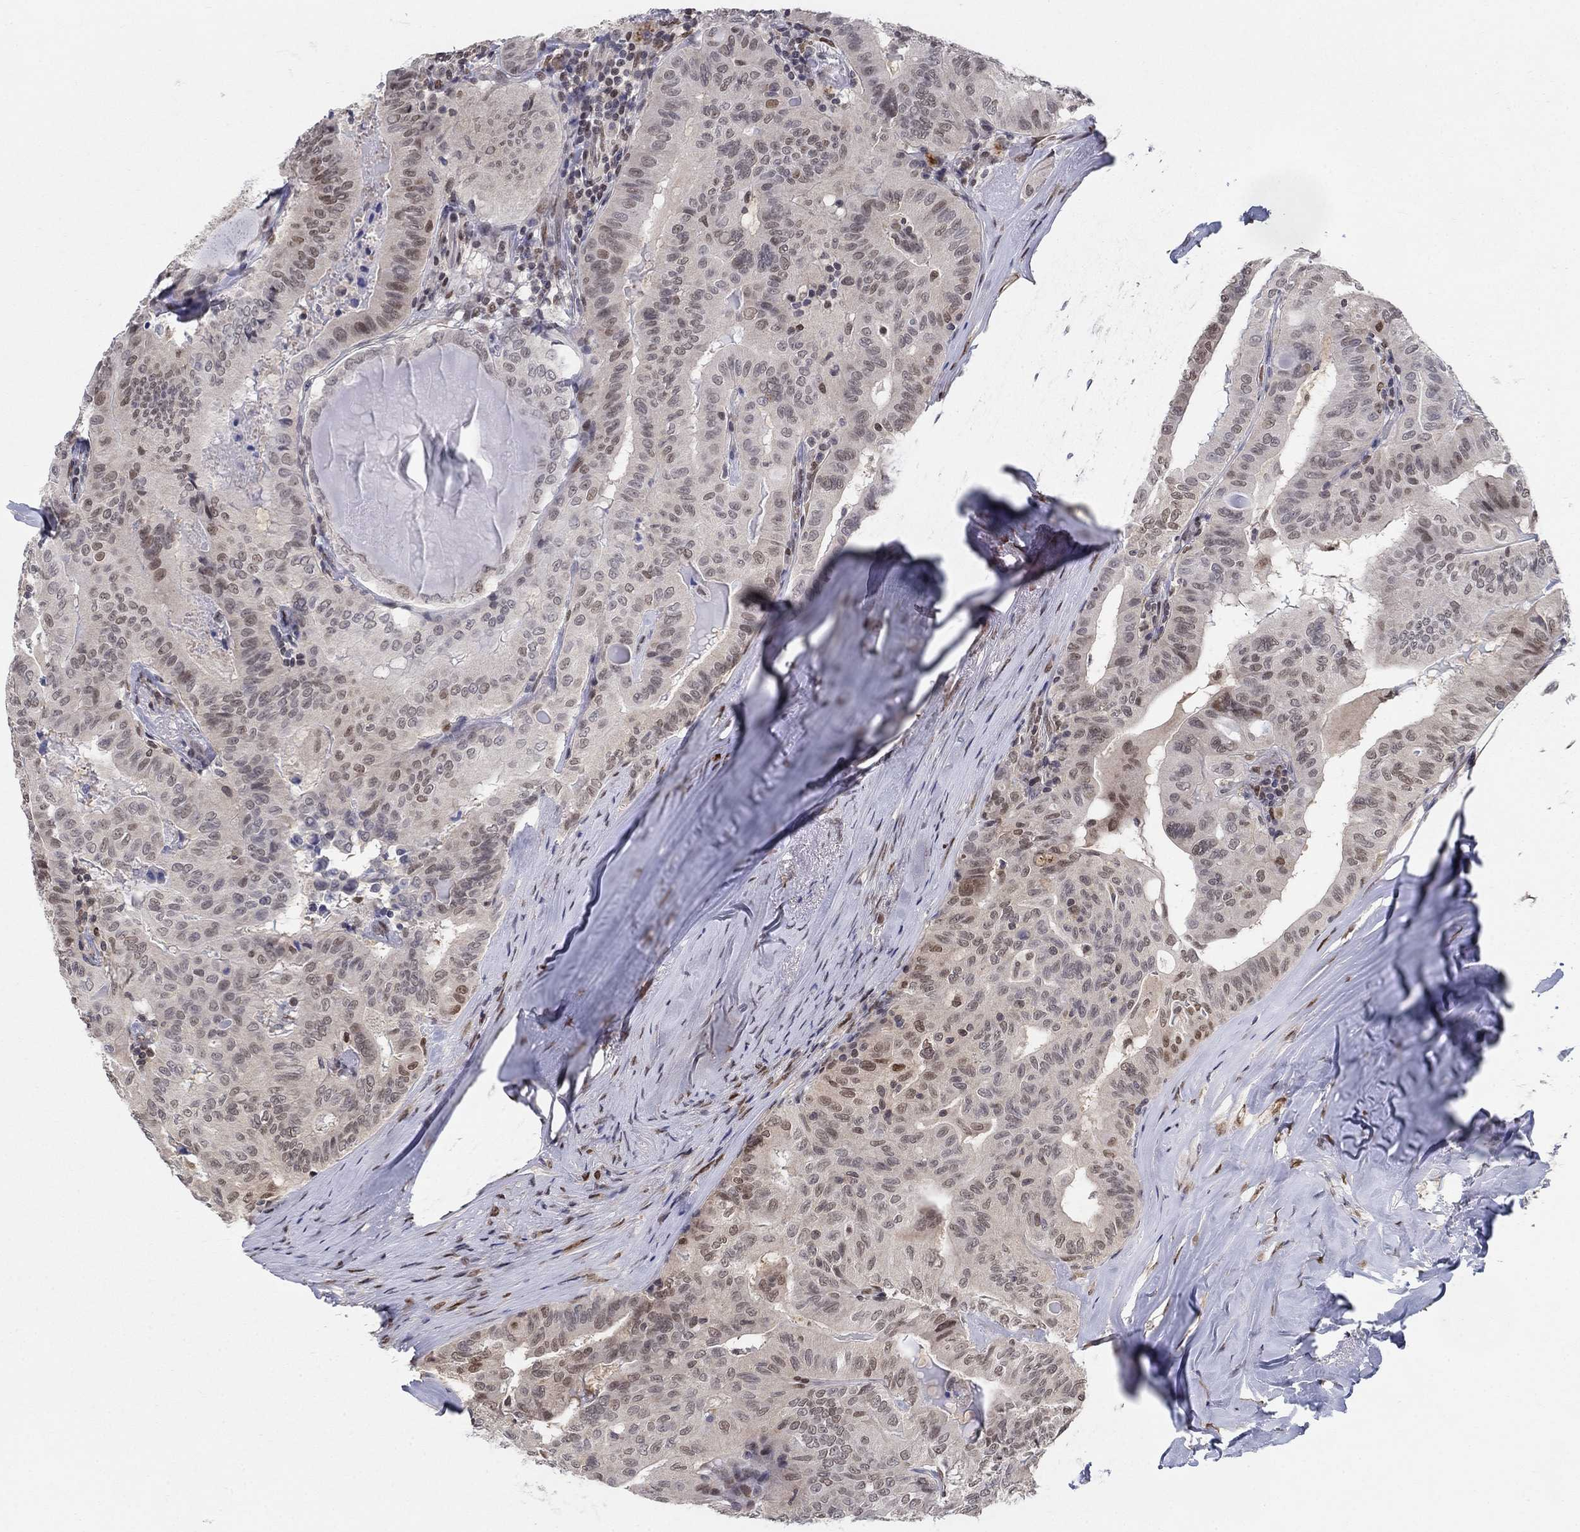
{"staining": {"intensity": "moderate", "quantity": "<25%", "location": "nuclear"}, "tissue": "thyroid cancer", "cell_type": "Tumor cells", "image_type": "cancer", "snomed": [{"axis": "morphology", "description": "Papillary adenocarcinoma, NOS"}, {"axis": "topography", "description": "Thyroid gland"}], "caption": "Papillary adenocarcinoma (thyroid) was stained to show a protein in brown. There is low levels of moderate nuclear positivity in about <25% of tumor cells.", "gene": "CENPE", "patient": {"sex": "female", "age": 68}}